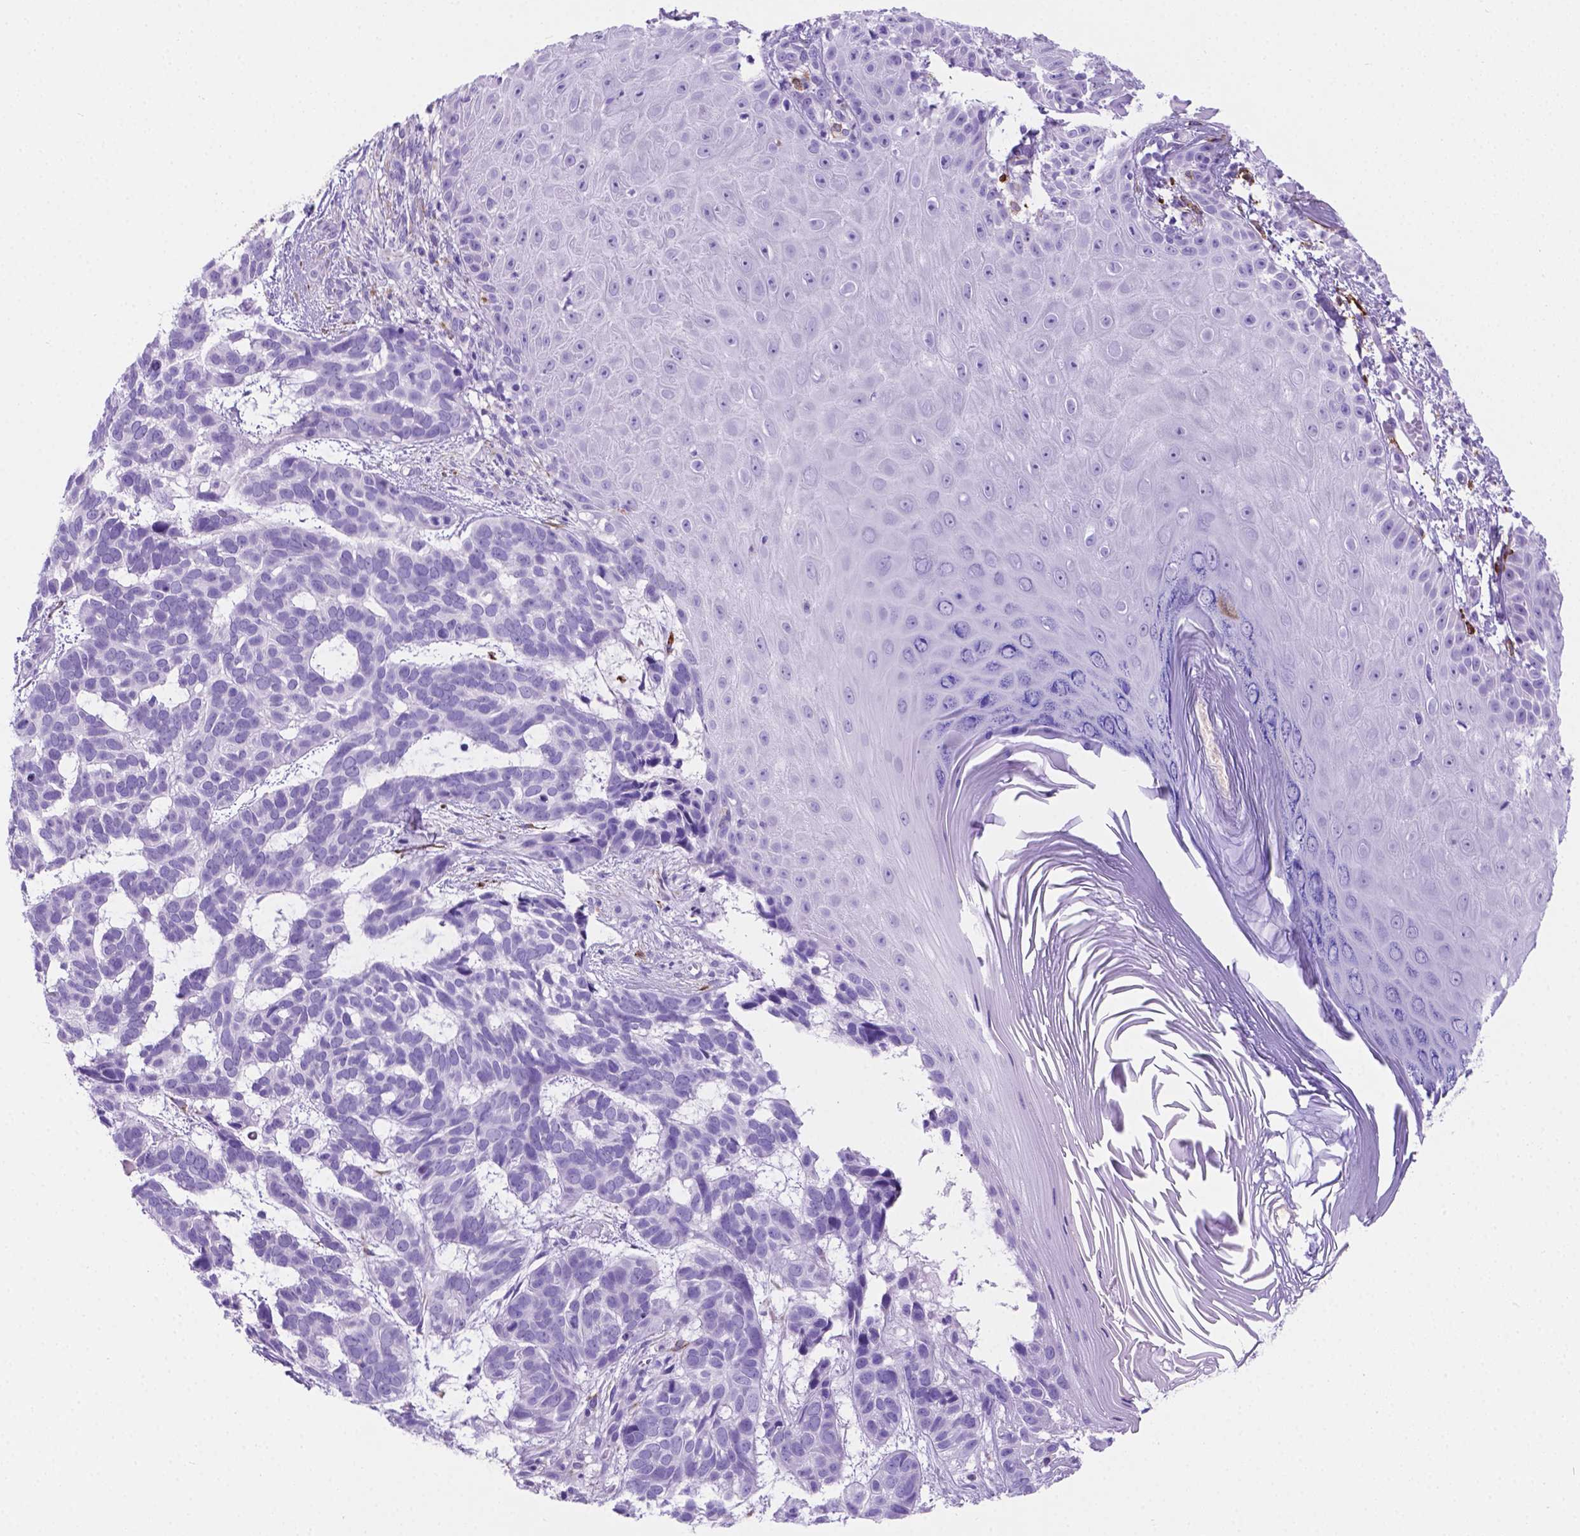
{"staining": {"intensity": "negative", "quantity": "none", "location": "none"}, "tissue": "skin cancer", "cell_type": "Tumor cells", "image_type": "cancer", "snomed": [{"axis": "morphology", "description": "Basal cell carcinoma"}, {"axis": "topography", "description": "Skin"}], "caption": "Protein analysis of skin basal cell carcinoma demonstrates no significant positivity in tumor cells.", "gene": "MACF1", "patient": {"sex": "male", "age": 78}}